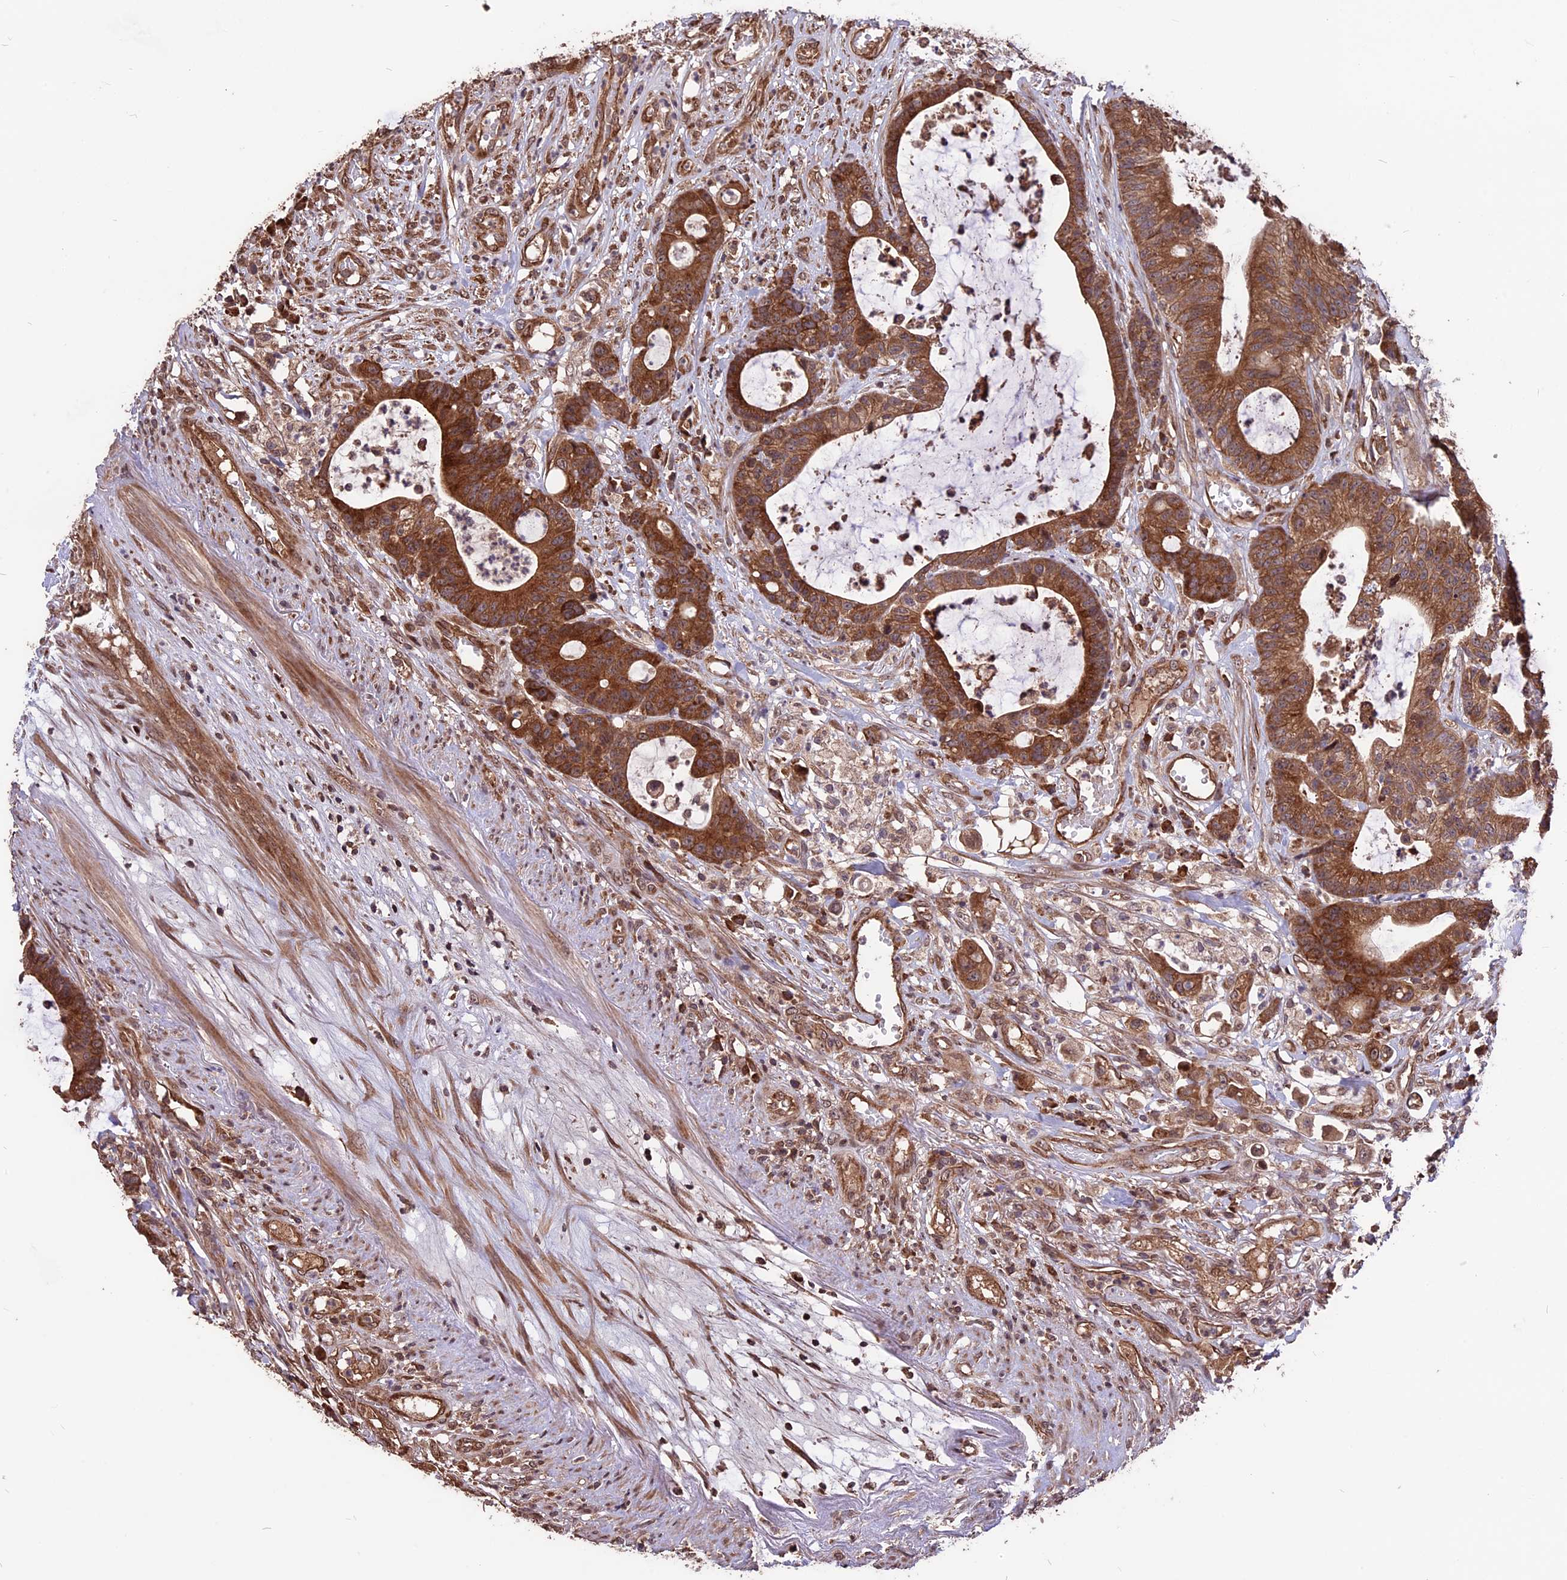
{"staining": {"intensity": "moderate", "quantity": ">75%", "location": "cytoplasmic/membranous,nuclear"}, "tissue": "colorectal cancer", "cell_type": "Tumor cells", "image_type": "cancer", "snomed": [{"axis": "morphology", "description": "Adenocarcinoma, NOS"}, {"axis": "topography", "description": "Colon"}], "caption": "Human colorectal cancer (adenocarcinoma) stained with a protein marker shows moderate staining in tumor cells.", "gene": "ZNF598", "patient": {"sex": "female", "age": 84}}